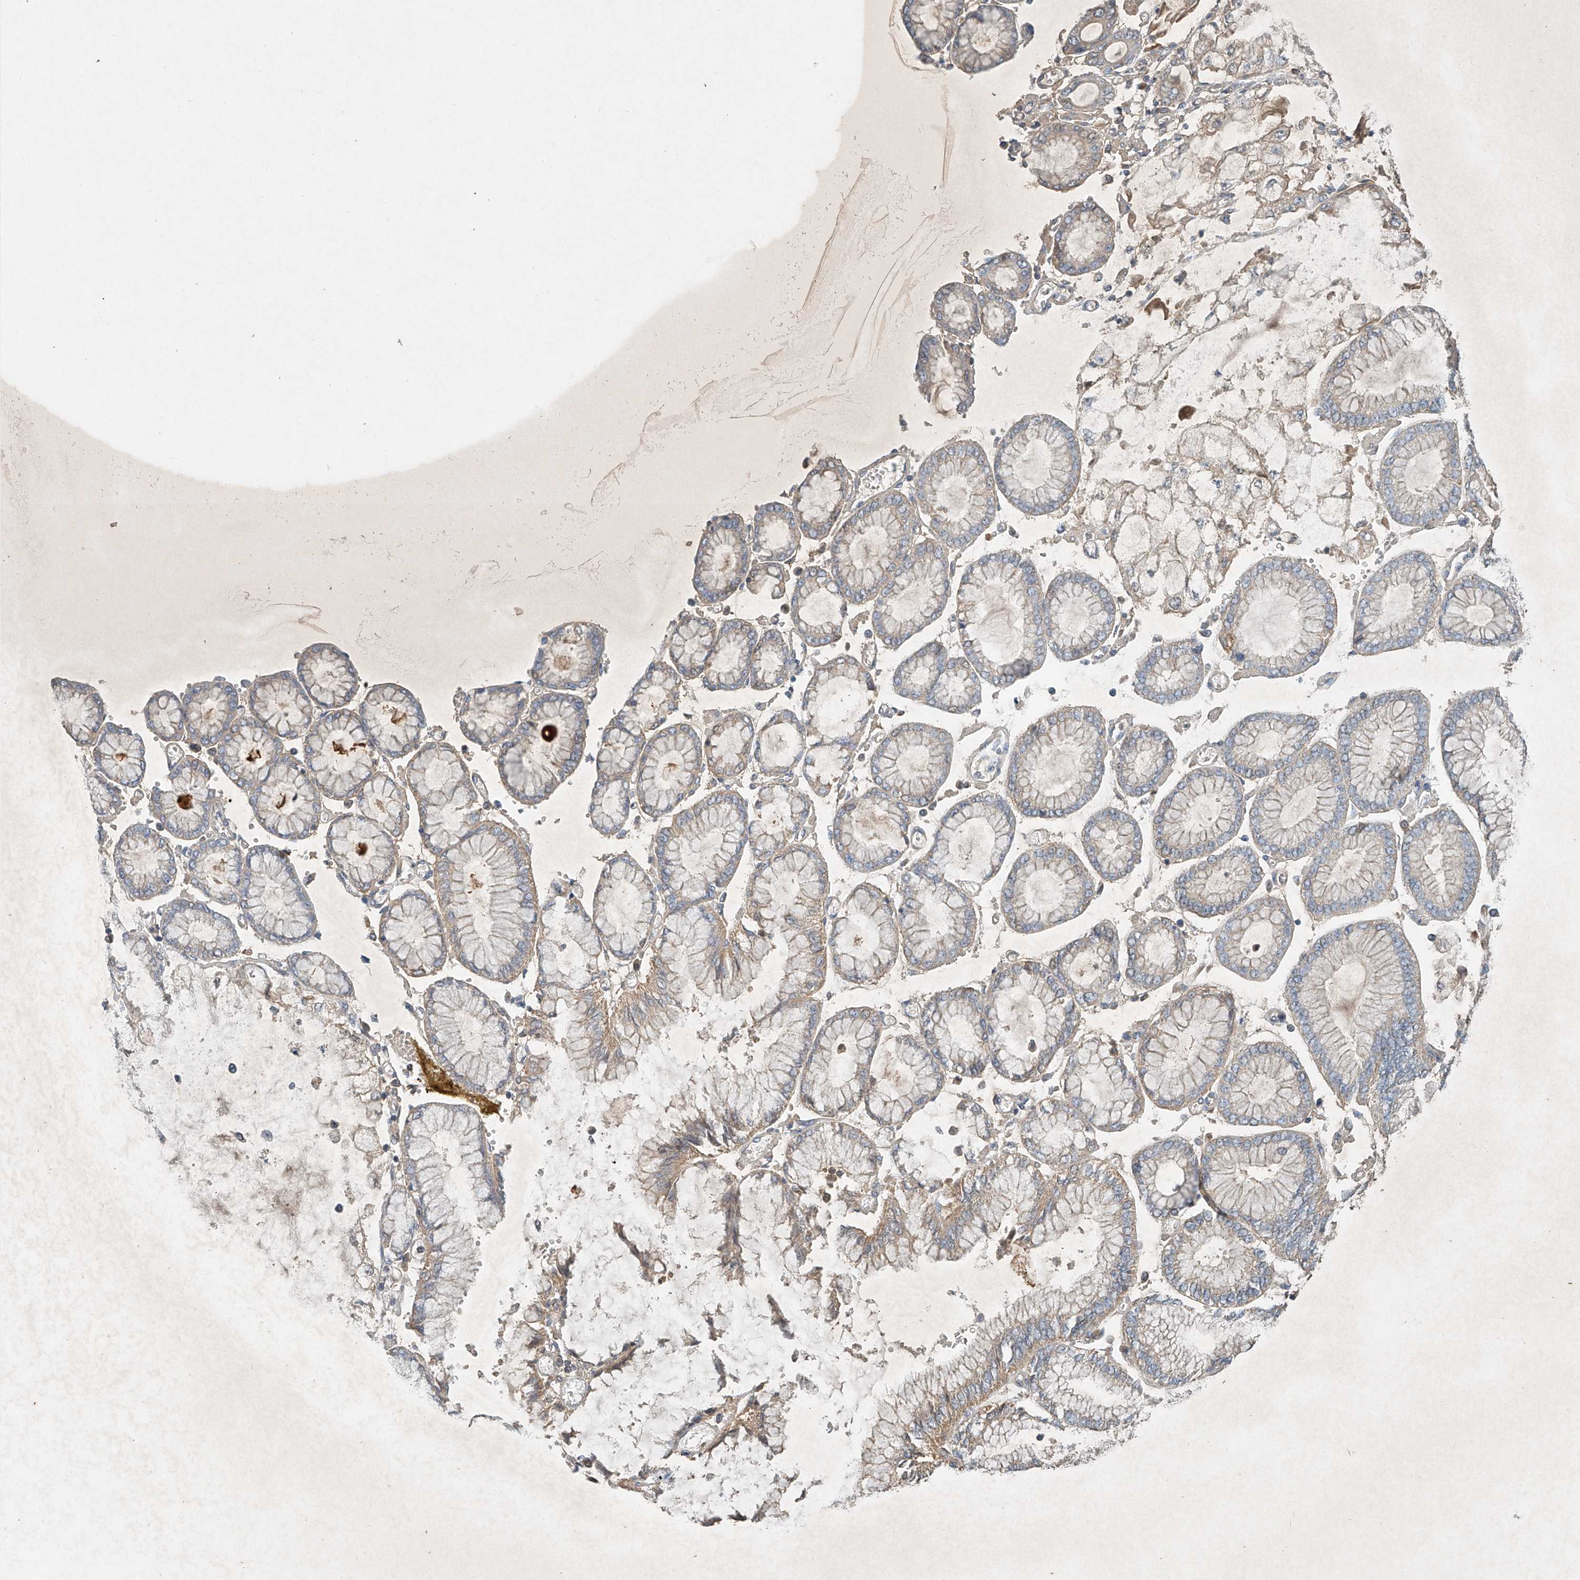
{"staining": {"intensity": "weak", "quantity": "<25%", "location": "cytoplasmic/membranous"}, "tissue": "stomach cancer", "cell_type": "Tumor cells", "image_type": "cancer", "snomed": [{"axis": "morphology", "description": "Adenocarcinoma, NOS"}, {"axis": "topography", "description": "Stomach"}], "caption": "A histopathology image of human stomach adenocarcinoma is negative for staining in tumor cells.", "gene": "GNB1L", "patient": {"sex": "male", "age": 76}}